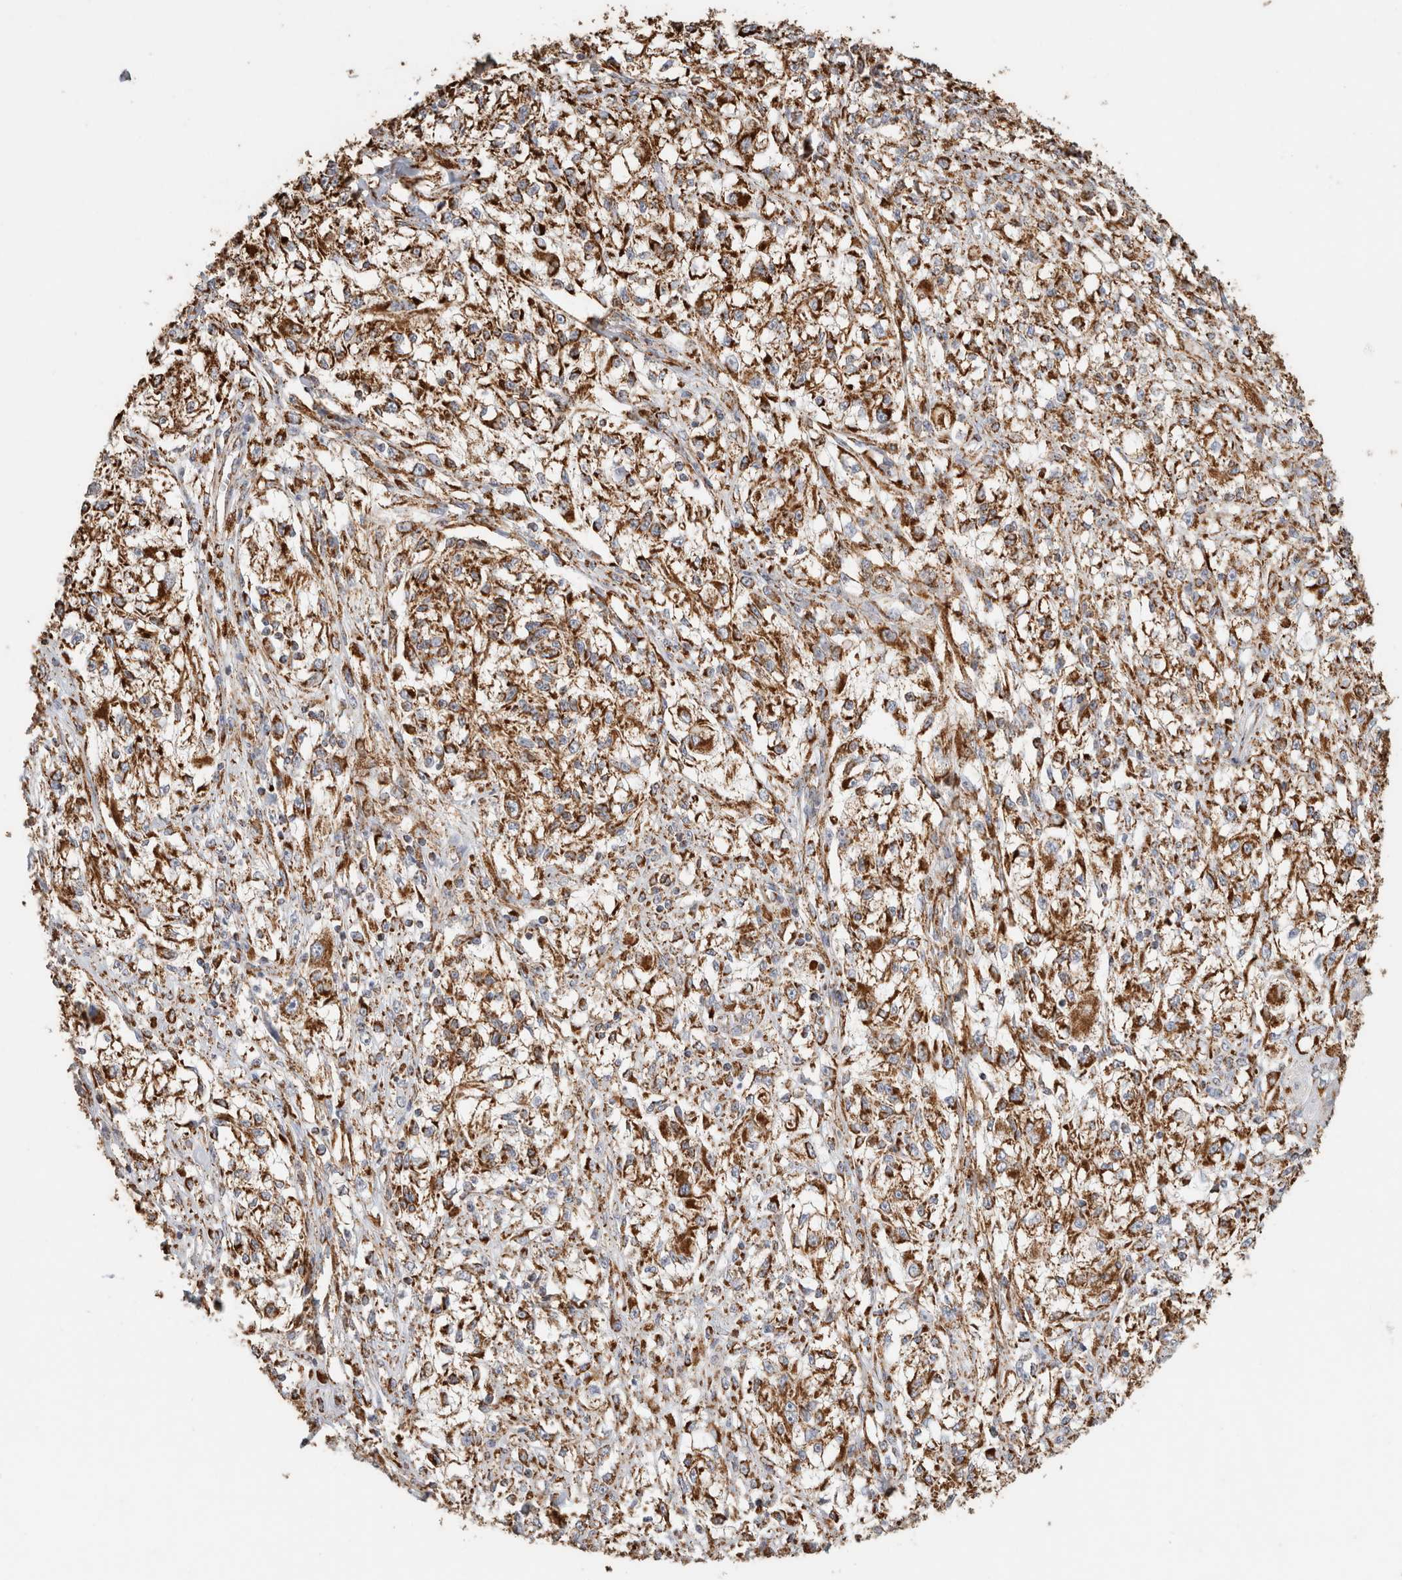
{"staining": {"intensity": "moderate", "quantity": ">75%", "location": "cytoplasmic/membranous"}, "tissue": "melanoma", "cell_type": "Tumor cells", "image_type": "cancer", "snomed": [{"axis": "morphology", "description": "Malignant melanoma, NOS"}, {"axis": "topography", "description": "Skin of head"}], "caption": "Immunohistochemical staining of melanoma shows moderate cytoplasmic/membranous protein expression in about >75% of tumor cells.", "gene": "C1QBP", "patient": {"sex": "male", "age": 83}}